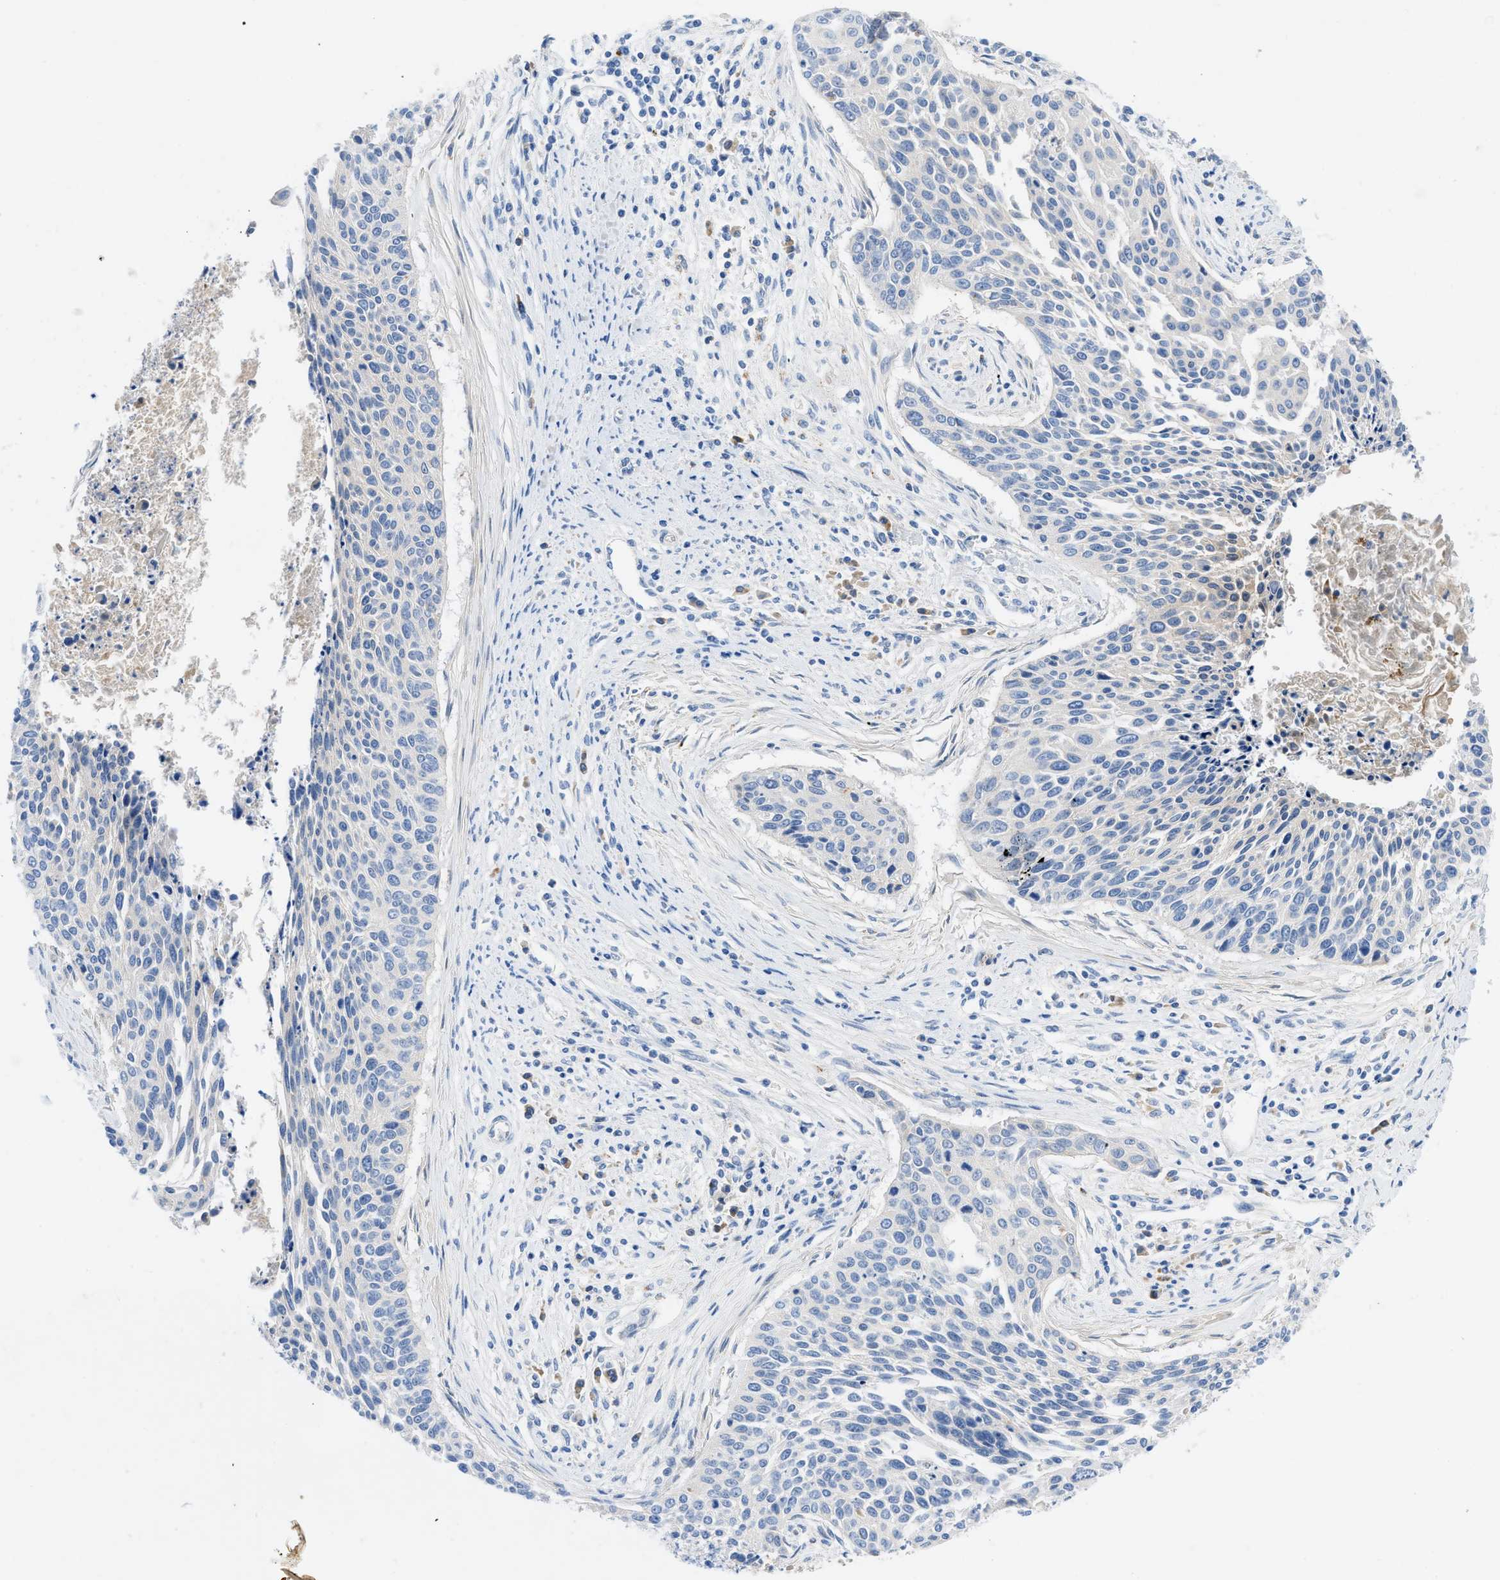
{"staining": {"intensity": "negative", "quantity": "none", "location": "none"}, "tissue": "cervical cancer", "cell_type": "Tumor cells", "image_type": "cancer", "snomed": [{"axis": "morphology", "description": "Squamous cell carcinoma, NOS"}, {"axis": "topography", "description": "Cervix"}], "caption": "The image displays no staining of tumor cells in cervical squamous cell carcinoma.", "gene": "TMEM248", "patient": {"sex": "female", "age": 55}}